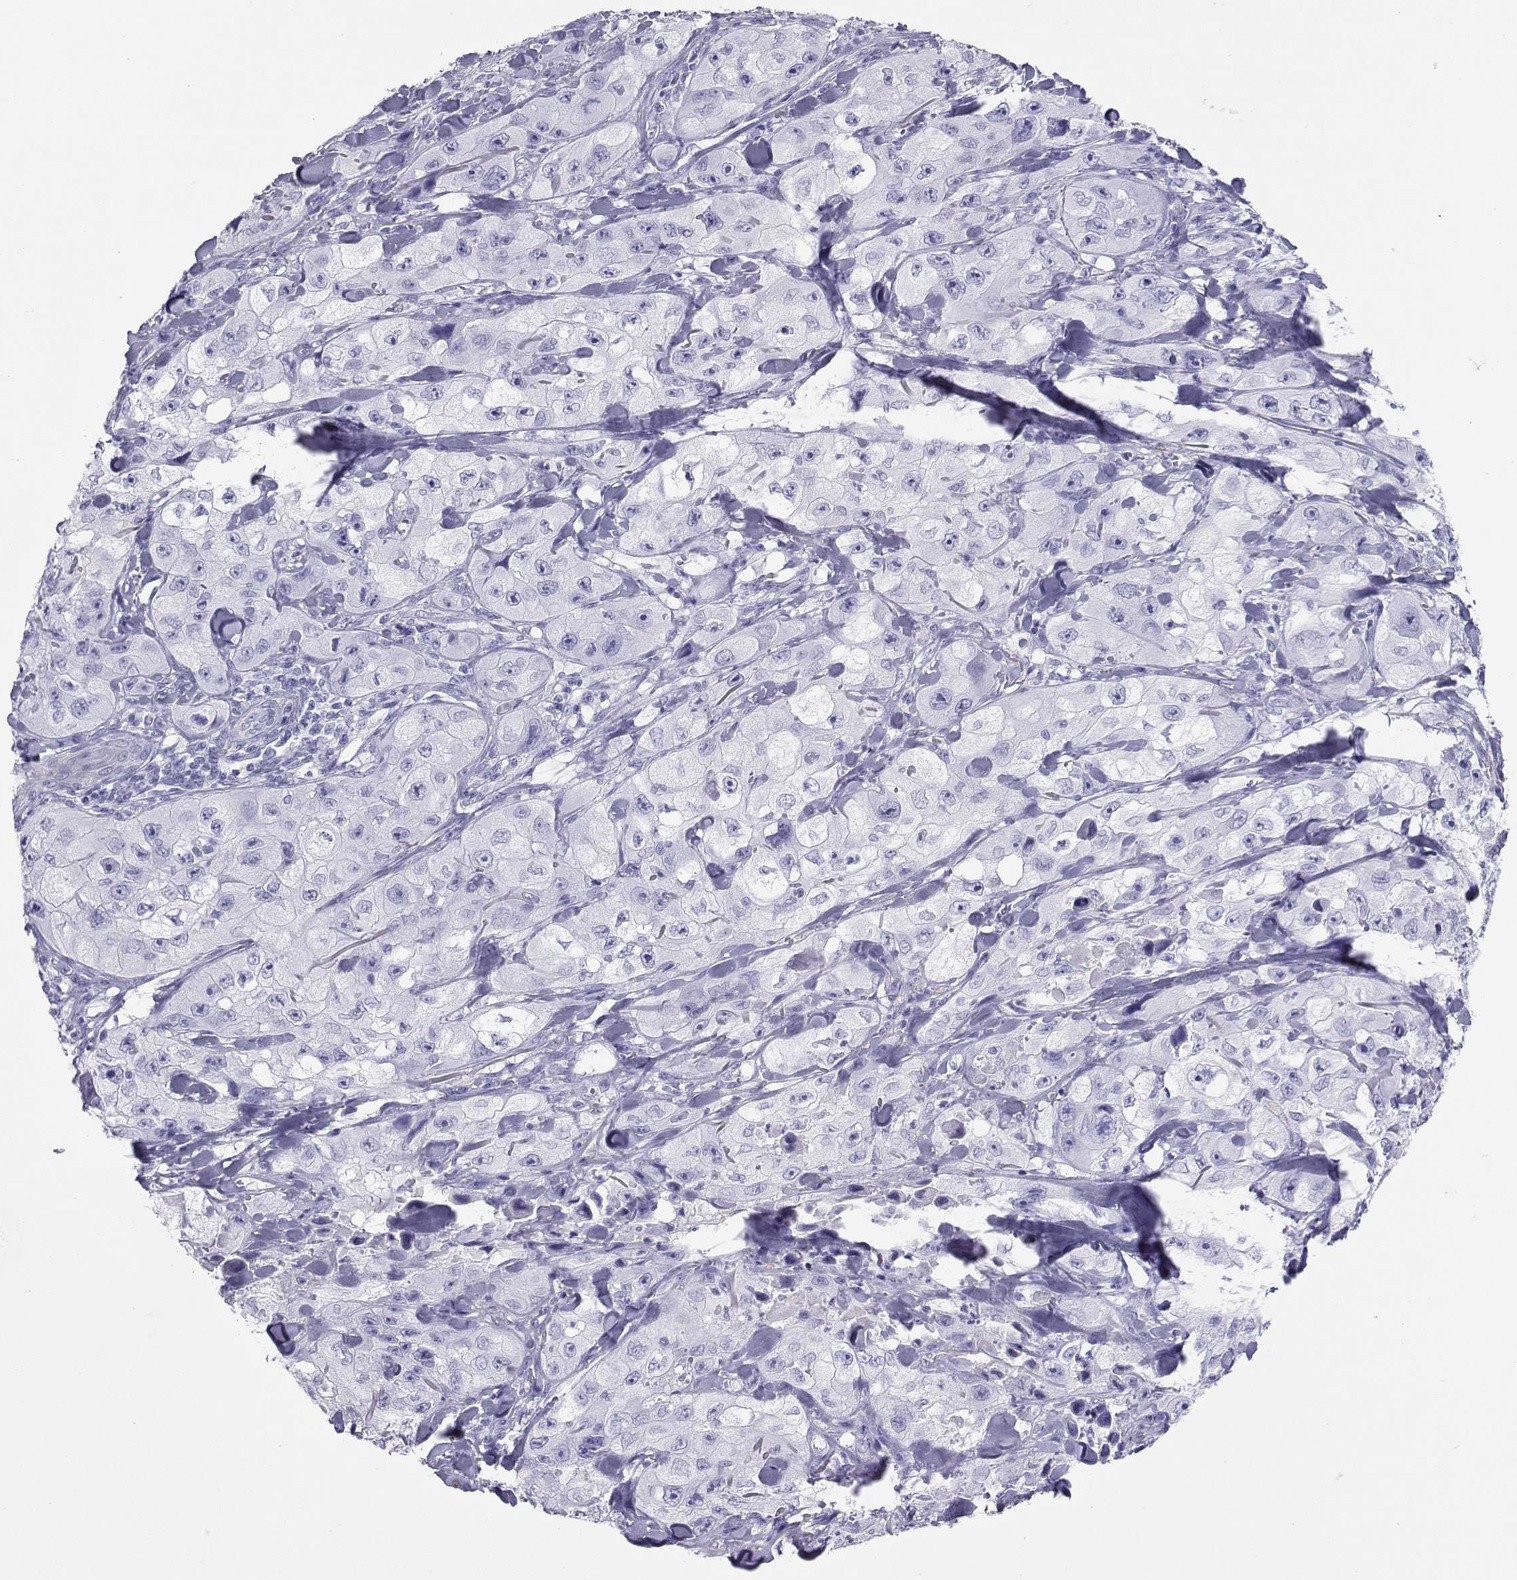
{"staining": {"intensity": "negative", "quantity": "none", "location": "none"}, "tissue": "skin cancer", "cell_type": "Tumor cells", "image_type": "cancer", "snomed": [{"axis": "morphology", "description": "Squamous cell carcinoma, NOS"}, {"axis": "topography", "description": "Skin"}, {"axis": "topography", "description": "Subcutis"}], "caption": "The immunohistochemistry (IHC) photomicrograph has no significant staining in tumor cells of skin cancer (squamous cell carcinoma) tissue. (Stains: DAB immunohistochemistry (IHC) with hematoxylin counter stain, Microscopy: brightfield microscopy at high magnification).", "gene": "LORICRIN", "patient": {"sex": "male", "age": 73}}